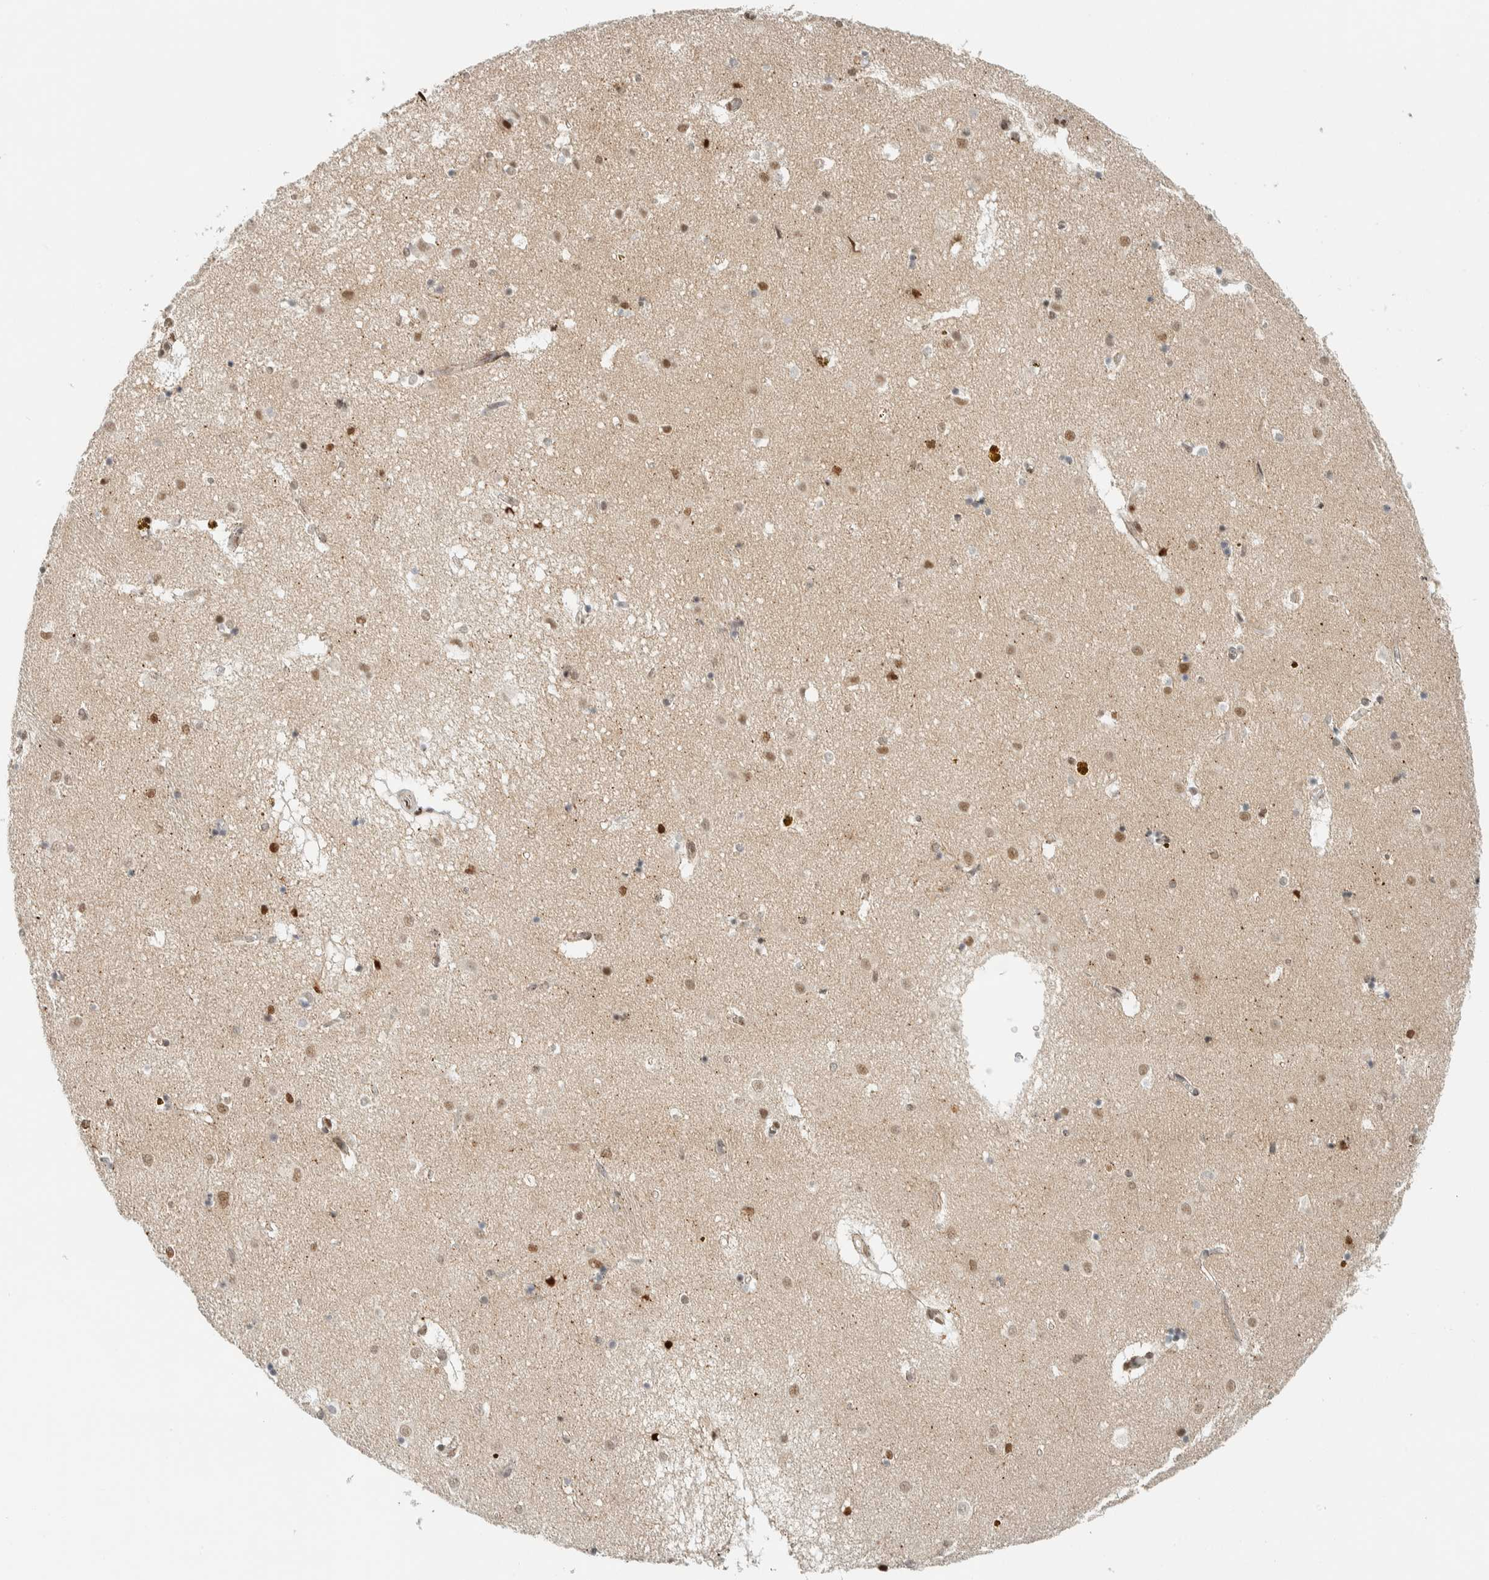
{"staining": {"intensity": "moderate", "quantity": "25%-75%", "location": "nuclear"}, "tissue": "caudate", "cell_type": "Glial cells", "image_type": "normal", "snomed": [{"axis": "morphology", "description": "Normal tissue, NOS"}, {"axis": "topography", "description": "Lateral ventricle wall"}], "caption": "Immunohistochemical staining of unremarkable human caudate exhibits moderate nuclear protein staining in approximately 25%-75% of glial cells. Nuclei are stained in blue.", "gene": "TFE3", "patient": {"sex": "male", "age": 70}}